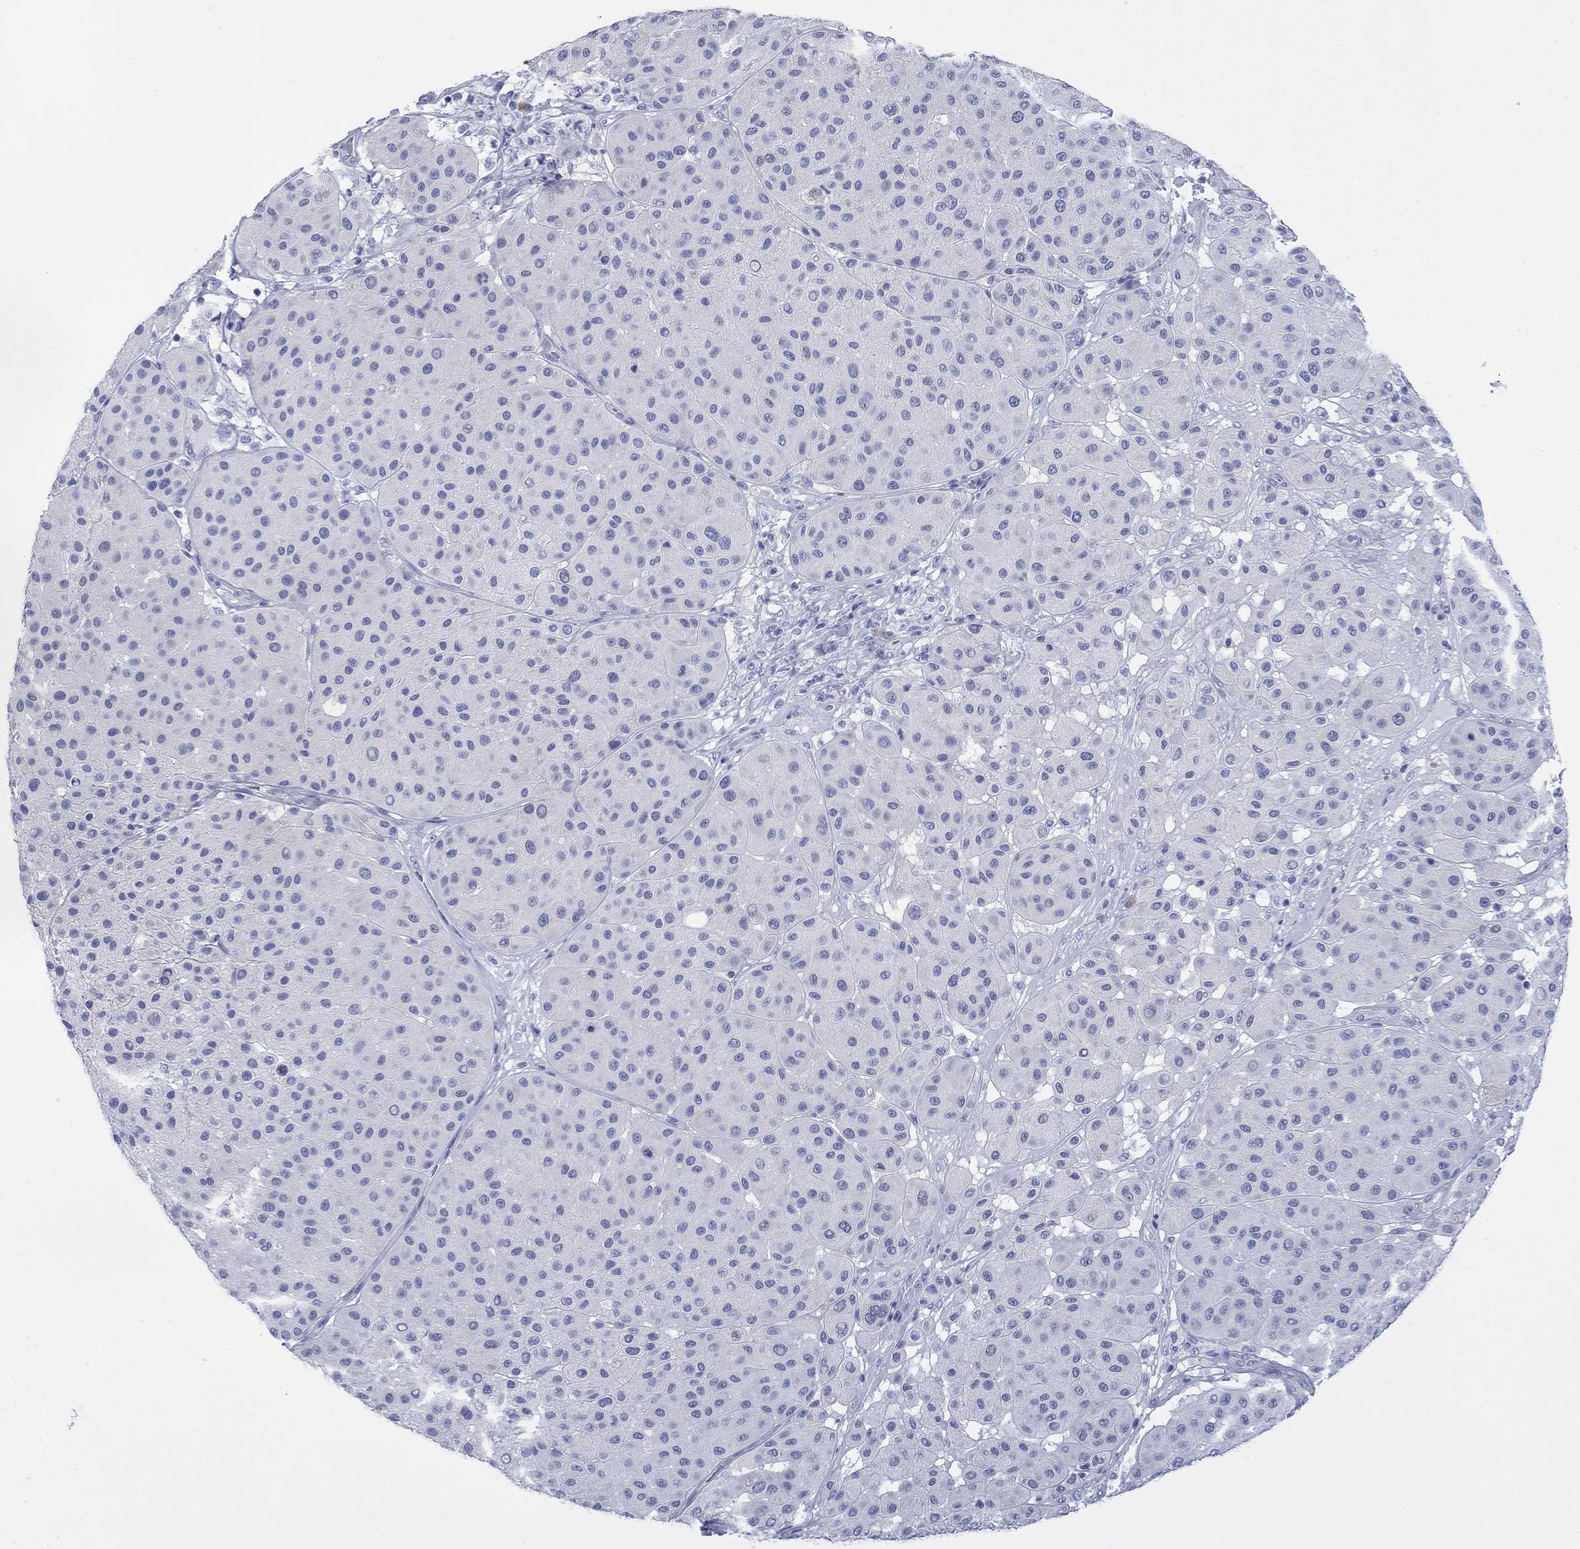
{"staining": {"intensity": "negative", "quantity": "none", "location": "none"}, "tissue": "melanoma", "cell_type": "Tumor cells", "image_type": "cancer", "snomed": [{"axis": "morphology", "description": "Malignant melanoma, Metastatic site"}, {"axis": "topography", "description": "Smooth muscle"}], "caption": "A high-resolution micrograph shows immunohistochemistry staining of malignant melanoma (metastatic site), which shows no significant positivity in tumor cells. The staining was performed using DAB (3,3'-diaminobenzidine) to visualize the protein expression in brown, while the nuclei were stained in blue with hematoxylin (Magnification: 20x).", "gene": "IGF2BP3", "patient": {"sex": "male", "age": 41}}